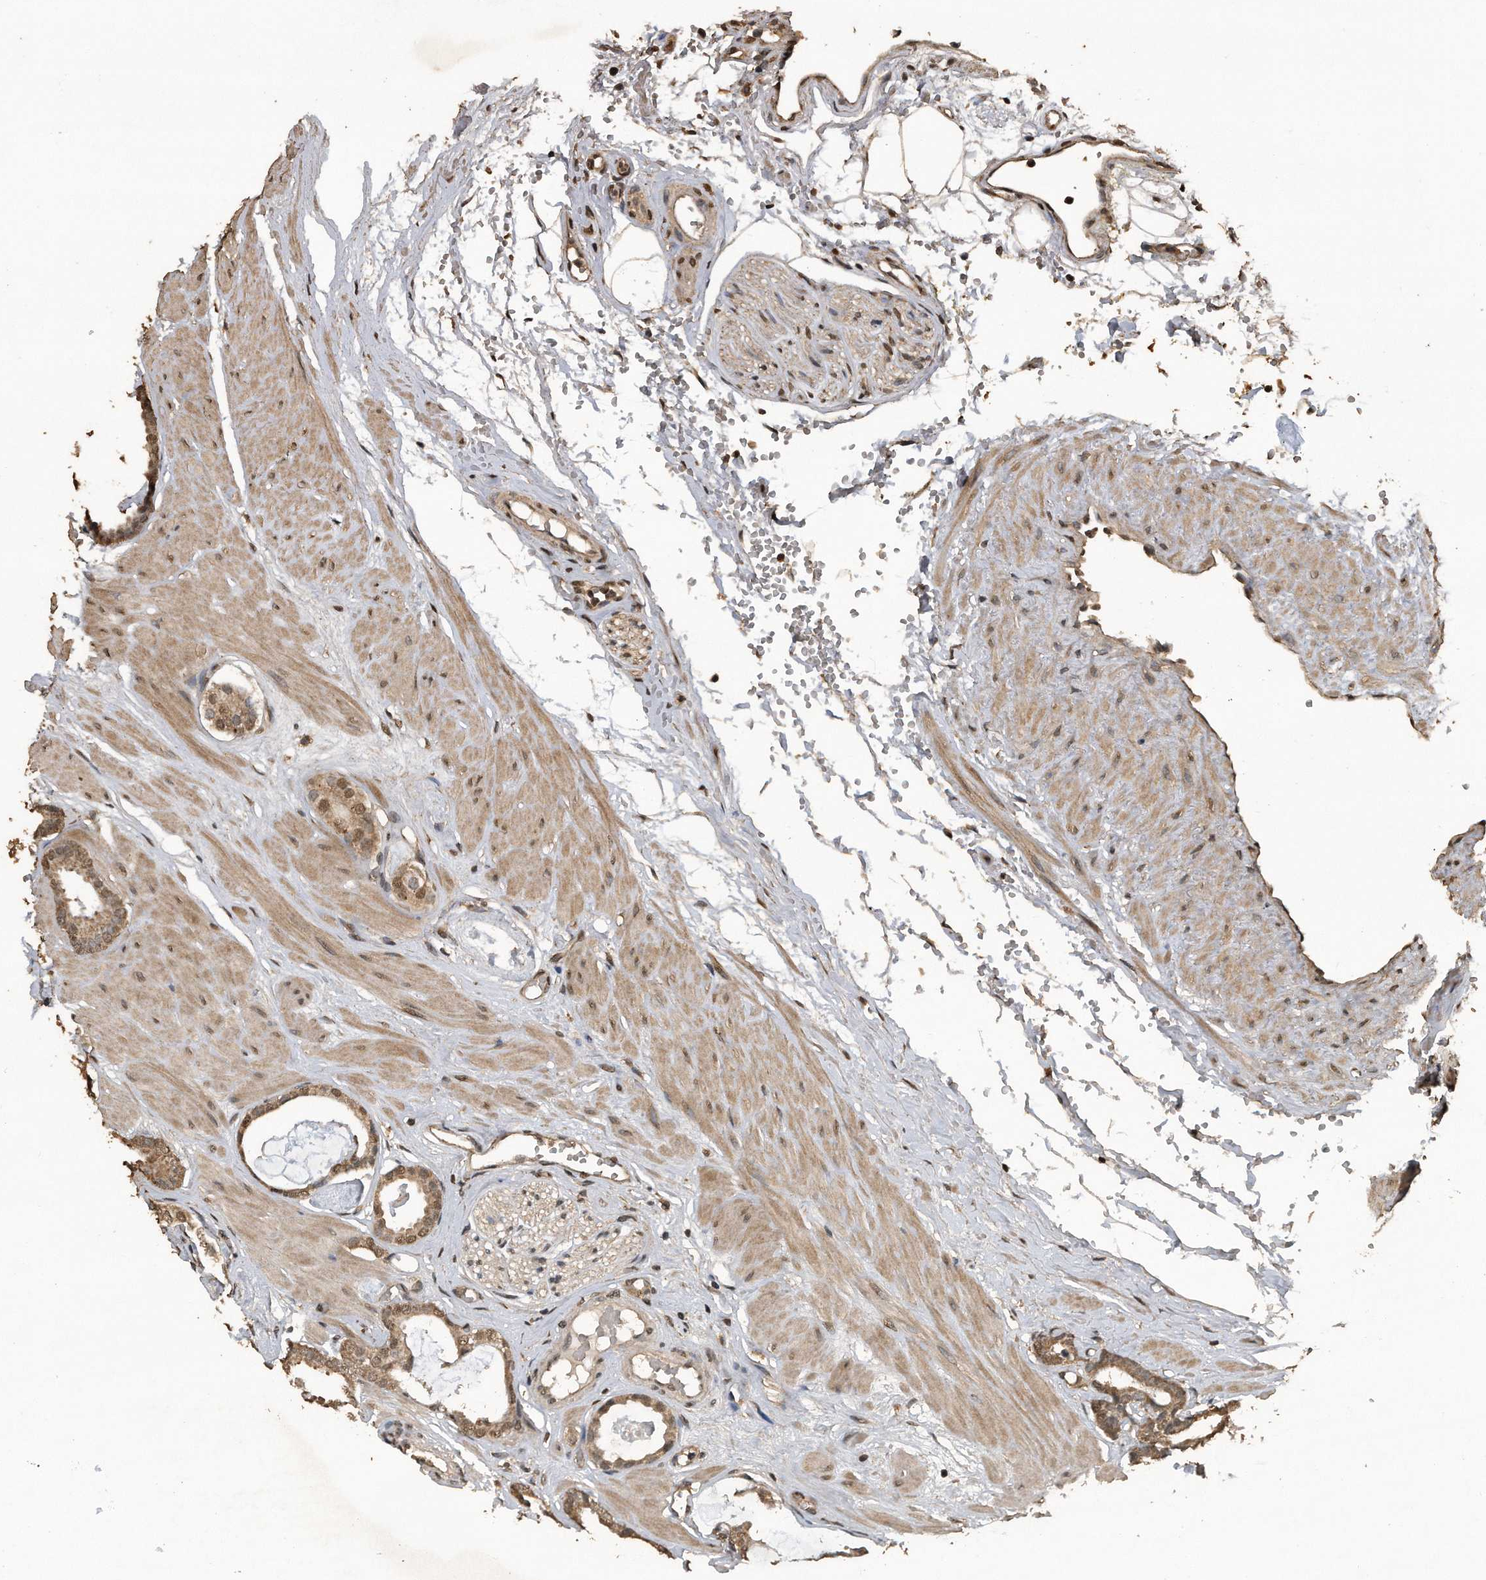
{"staining": {"intensity": "moderate", "quantity": ">75%", "location": "cytoplasmic/membranous,nuclear"}, "tissue": "prostate cancer", "cell_type": "Tumor cells", "image_type": "cancer", "snomed": [{"axis": "morphology", "description": "Adenocarcinoma, Low grade"}, {"axis": "topography", "description": "Prostate"}], "caption": "Immunohistochemistry of human prostate cancer (adenocarcinoma (low-grade)) reveals medium levels of moderate cytoplasmic/membranous and nuclear staining in about >75% of tumor cells.", "gene": "CRYZL1", "patient": {"sex": "male", "age": 53}}